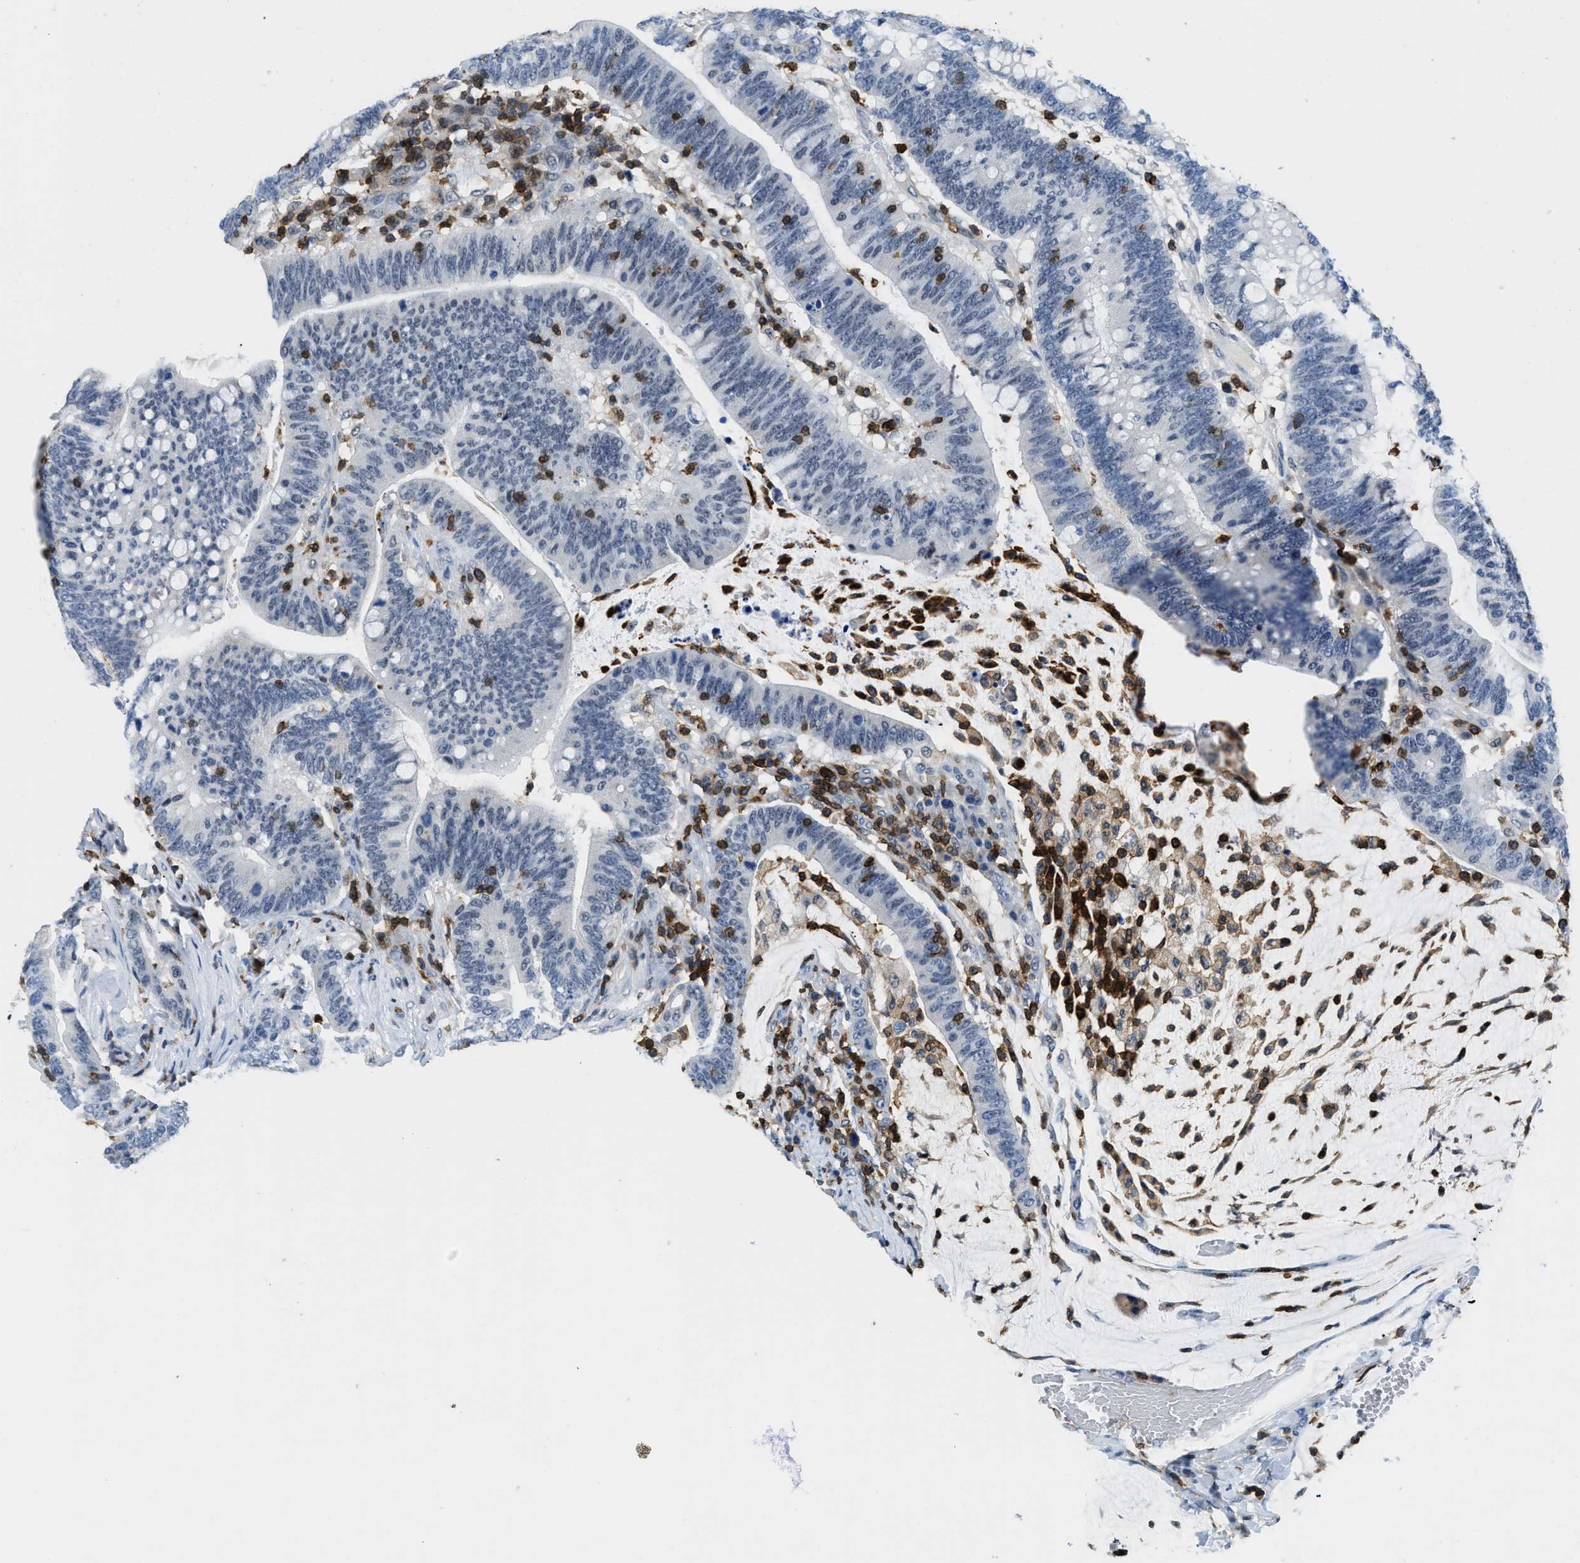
{"staining": {"intensity": "negative", "quantity": "none", "location": "none"}, "tissue": "colorectal cancer", "cell_type": "Tumor cells", "image_type": "cancer", "snomed": [{"axis": "morphology", "description": "Normal tissue, NOS"}, {"axis": "morphology", "description": "Adenocarcinoma, NOS"}, {"axis": "topography", "description": "Colon"}], "caption": "A high-resolution micrograph shows IHC staining of colorectal cancer (adenocarcinoma), which shows no significant expression in tumor cells.", "gene": "FAM151A", "patient": {"sex": "female", "age": 66}}